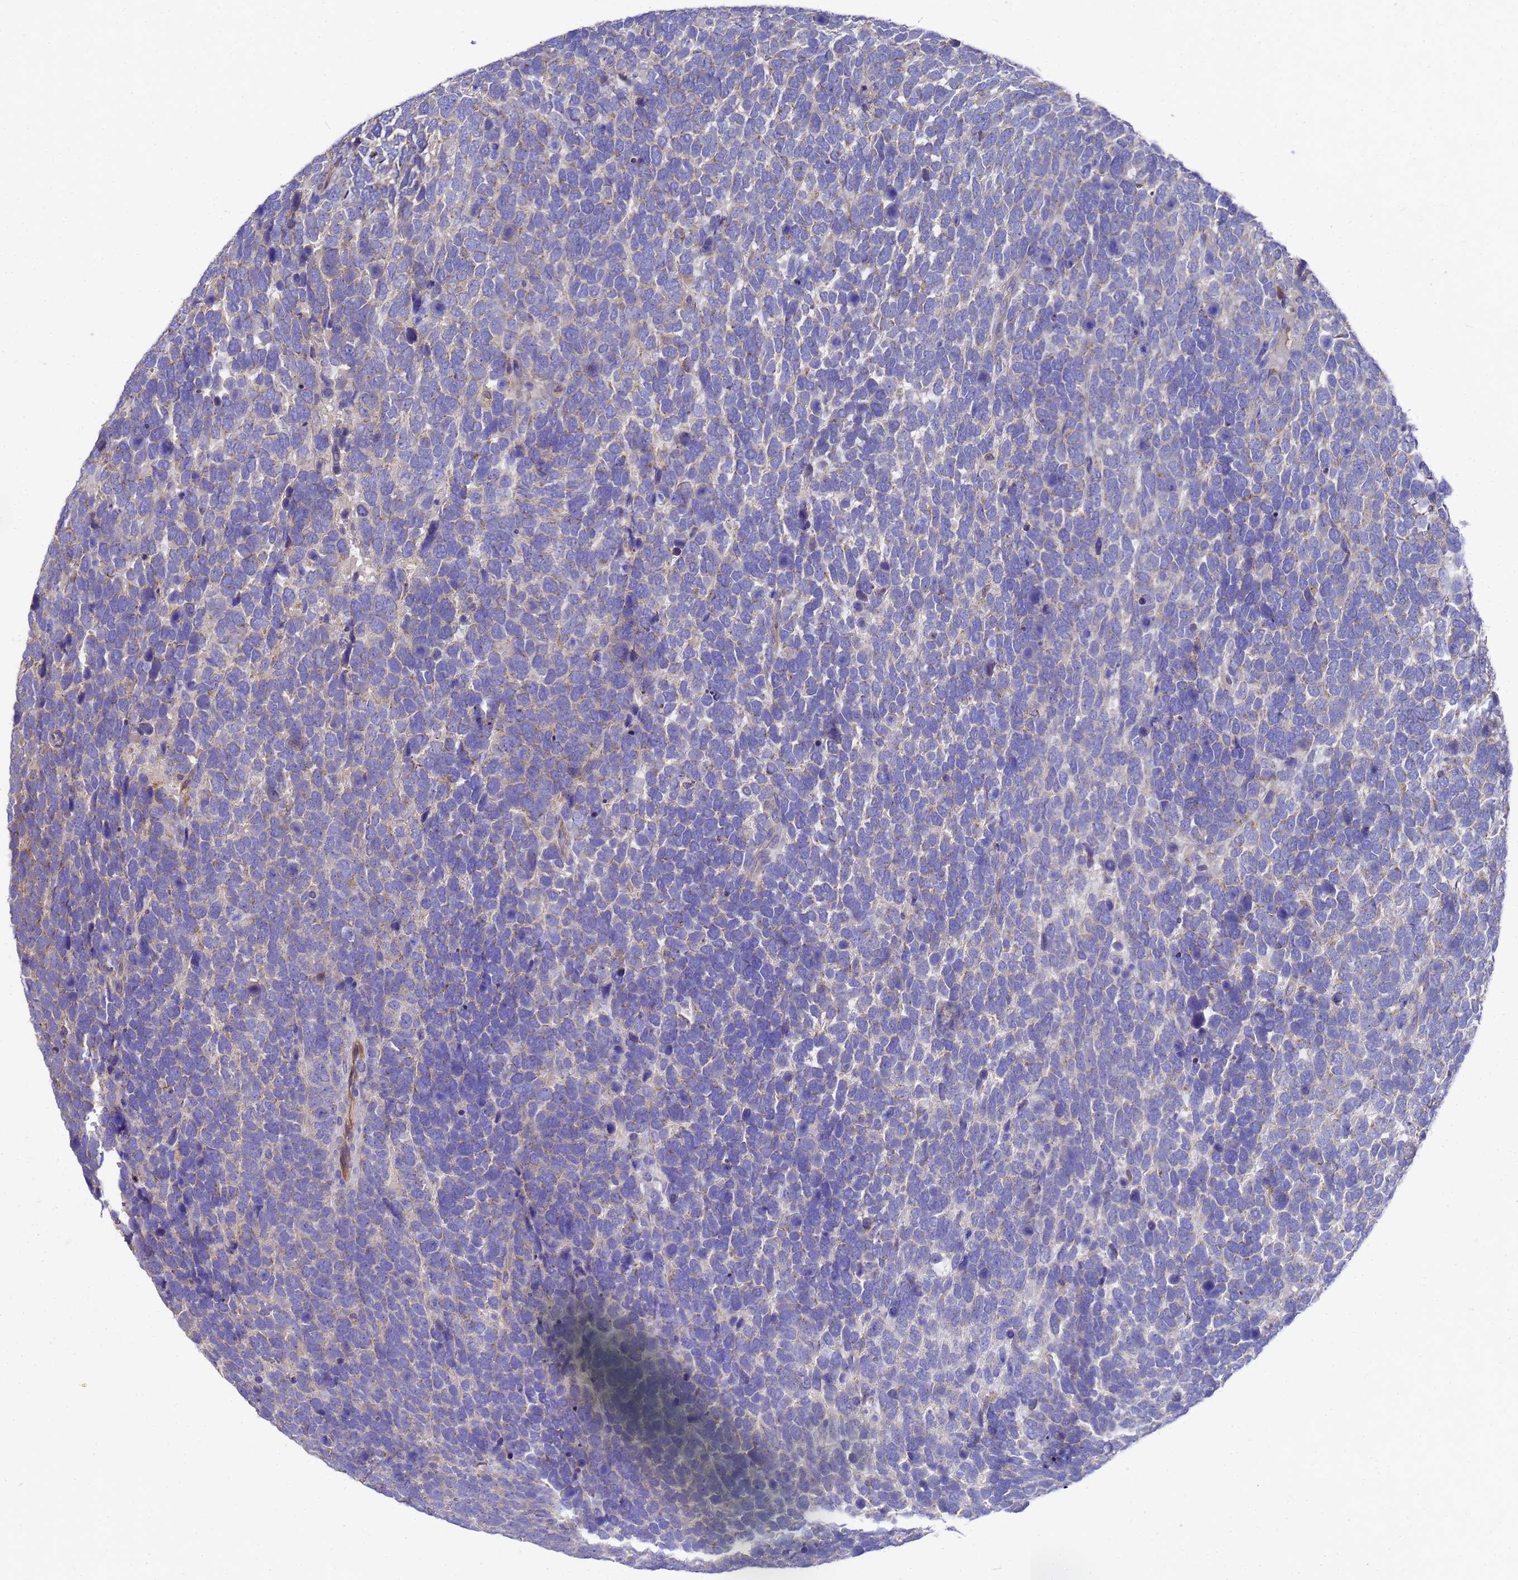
{"staining": {"intensity": "weak", "quantity": "<25%", "location": "cytoplasmic/membranous"}, "tissue": "urothelial cancer", "cell_type": "Tumor cells", "image_type": "cancer", "snomed": [{"axis": "morphology", "description": "Urothelial carcinoma, High grade"}, {"axis": "topography", "description": "Urinary bladder"}], "caption": "Tumor cells show no significant protein positivity in urothelial cancer.", "gene": "SLC35E2B", "patient": {"sex": "female", "age": 82}}